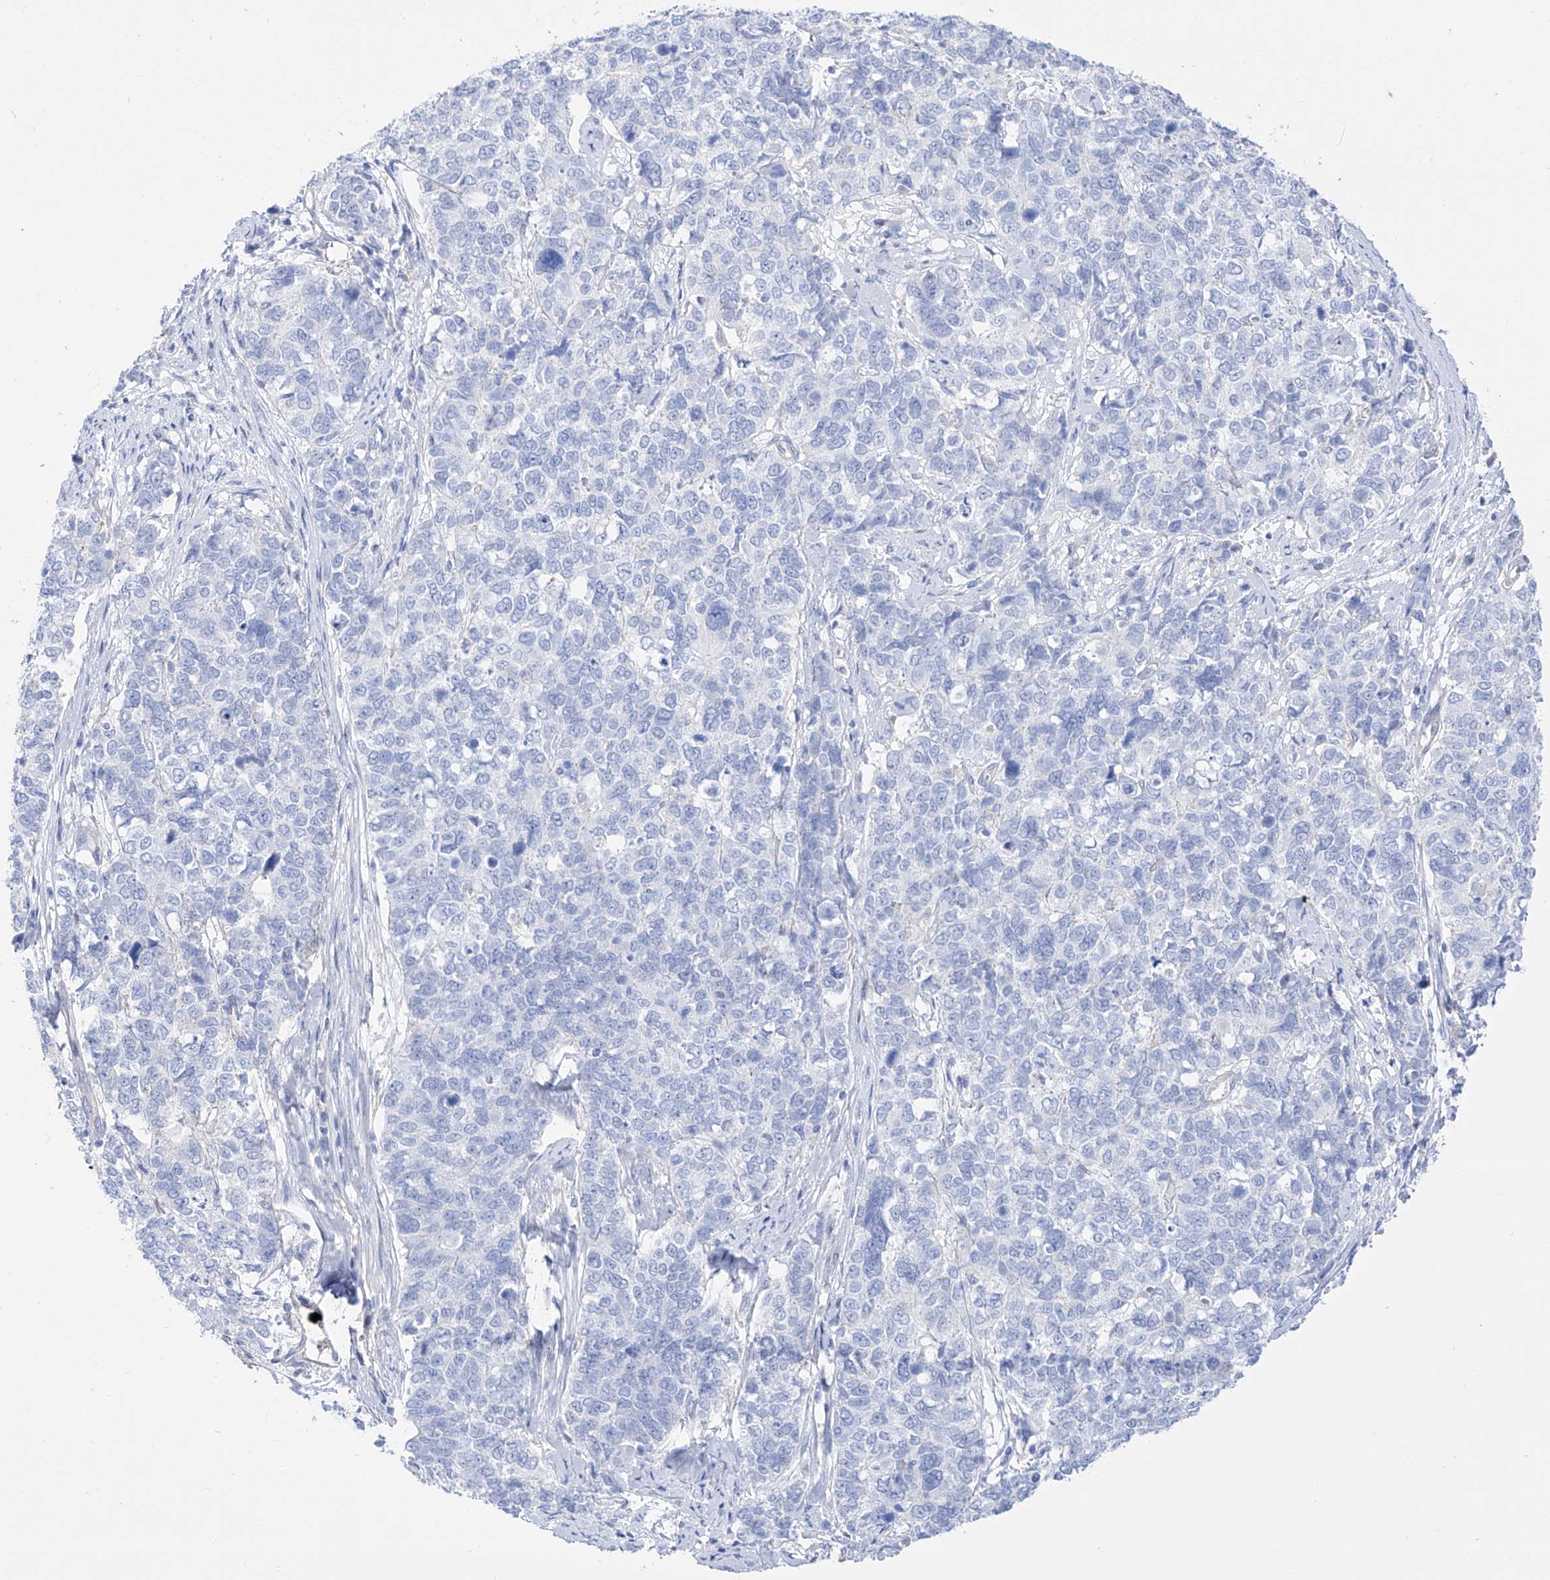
{"staining": {"intensity": "negative", "quantity": "none", "location": "none"}, "tissue": "cervical cancer", "cell_type": "Tumor cells", "image_type": "cancer", "snomed": [{"axis": "morphology", "description": "Squamous cell carcinoma, NOS"}, {"axis": "topography", "description": "Cervix"}], "caption": "Tumor cells are negative for protein expression in human cervical cancer. (IHC, brightfield microscopy, high magnification).", "gene": "ZNF653", "patient": {"sex": "female", "age": 63}}